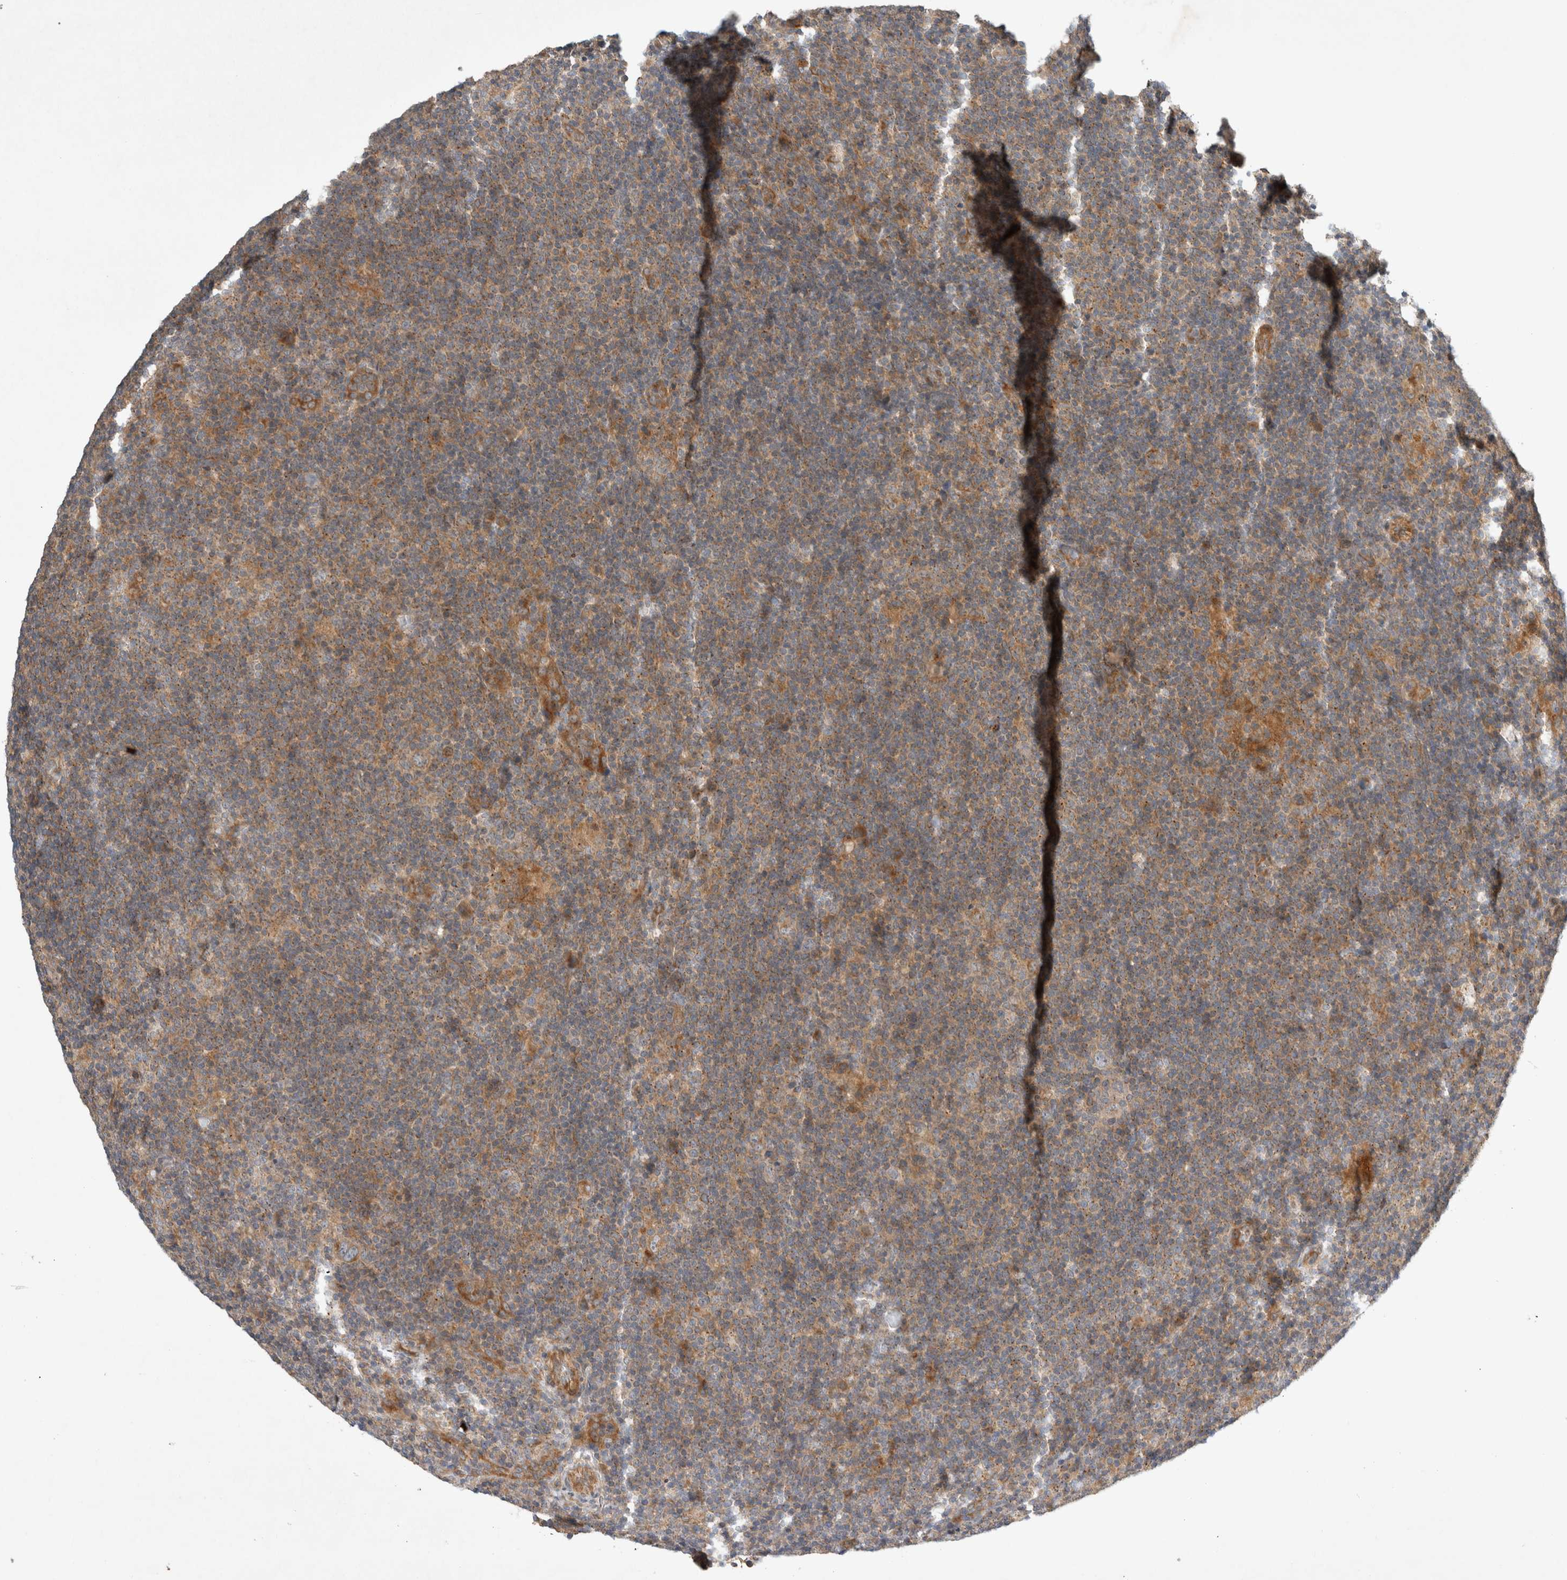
{"staining": {"intensity": "weak", "quantity": ">75%", "location": "cytoplasmic/membranous"}, "tissue": "lymphoma", "cell_type": "Tumor cells", "image_type": "cancer", "snomed": [{"axis": "morphology", "description": "Hodgkin's disease, NOS"}, {"axis": "topography", "description": "Lymph node"}], "caption": "This micrograph reveals Hodgkin's disease stained with immunohistochemistry (IHC) to label a protein in brown. The cytoplasmic/membranous of tumor cells show weak positivity for the protein. Nuclei are counter-stained blue.", "gene": "ARMC9", "patient": {"sex": "female", "age": 57}}